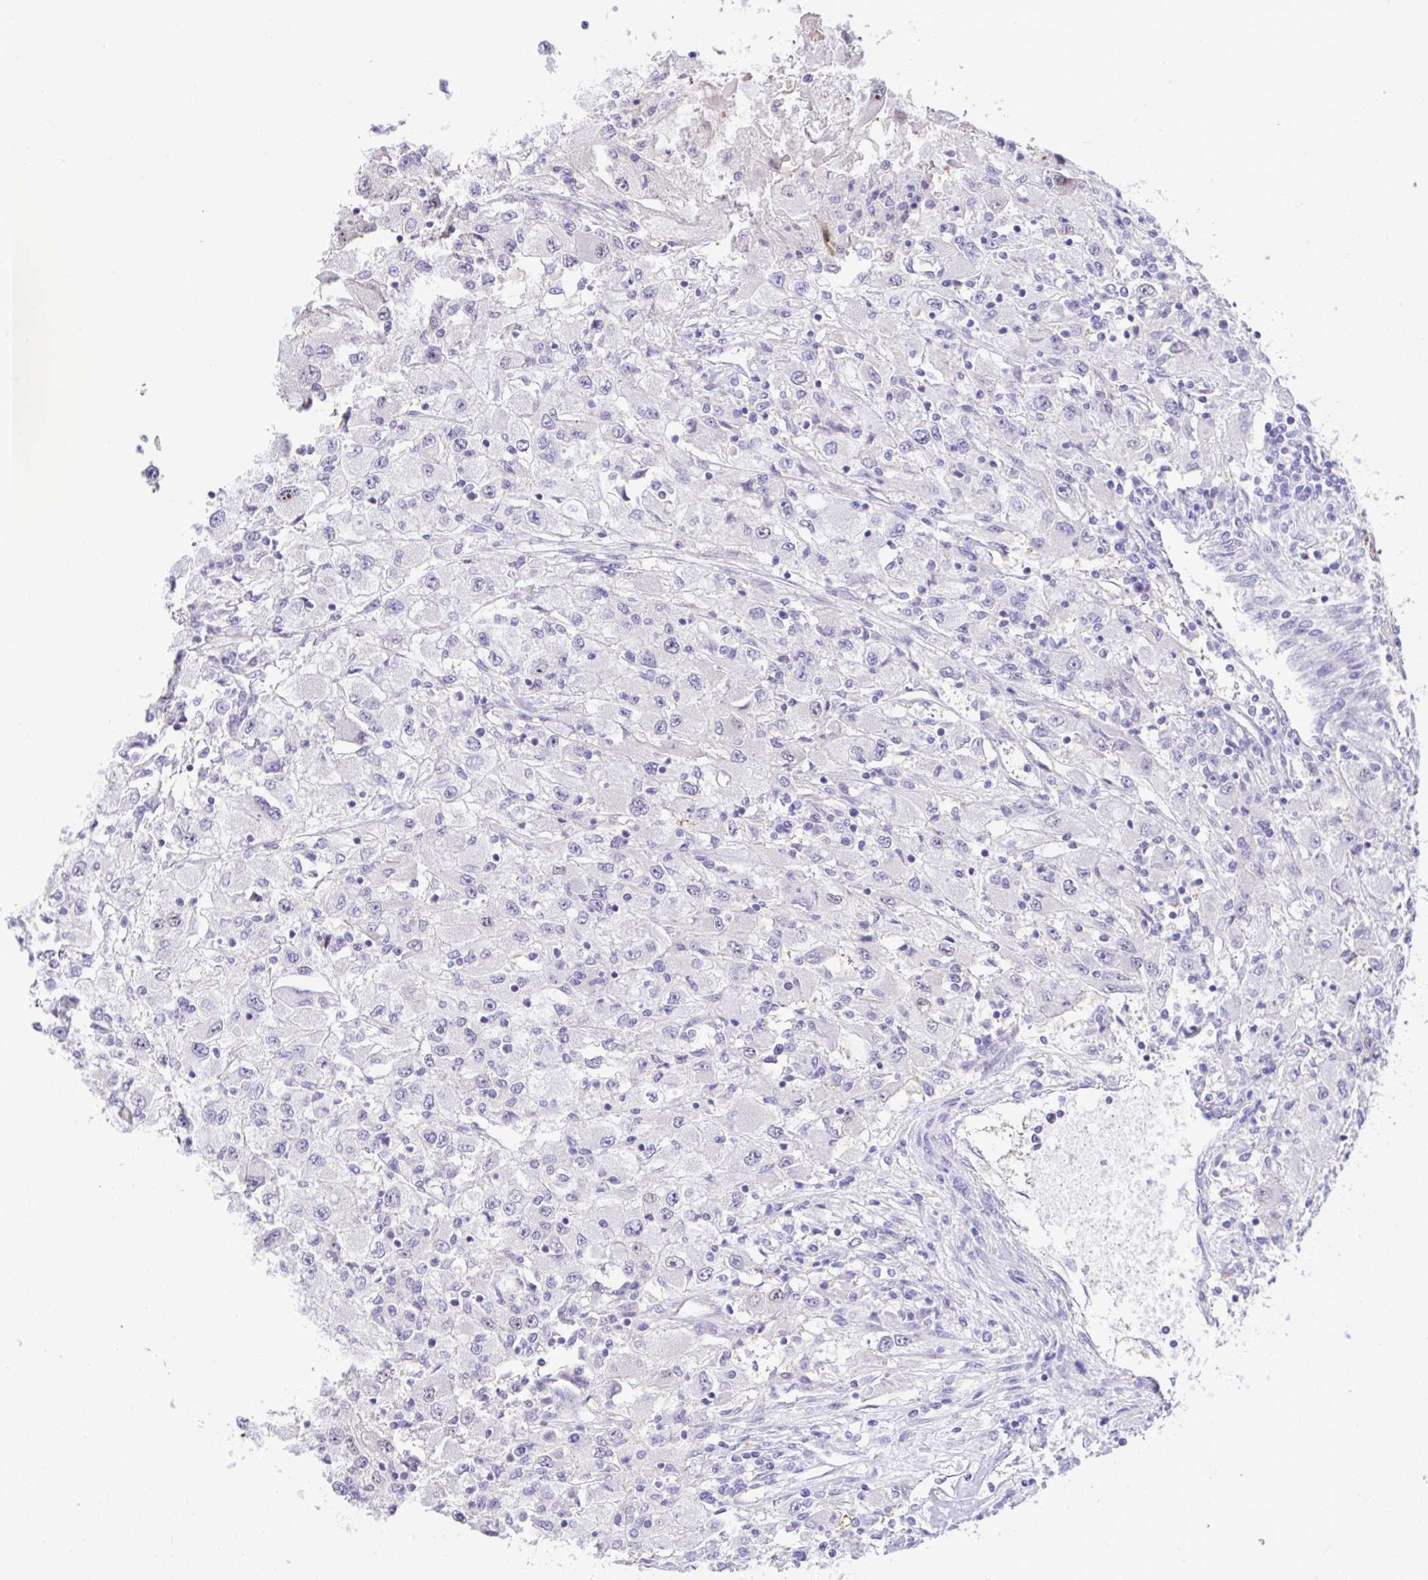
{"staining": {"intensity": "negative", "quantity": "none", "location": "none"}, "tissue": "renal cancer", "cell_type": "Tumor cells", "image_type": "cancer", "snomed": [{"axis": "morphology", "description": "Adenocarcinoma, NOS"}, {"axis": "topography", "description": "Kidney"}], "caption": "Tumor cells show no significant expression in adenocarcinoma (renal). The staining was performed using DAB (3,3'-diaminobenzidine) to visualize the protein expression in brown, while the nuclei were stained in blue with hematoxylin (Magnification: 20x).", "gene": "ZNF485", "patient": {"sex": "female", "age": 67}}